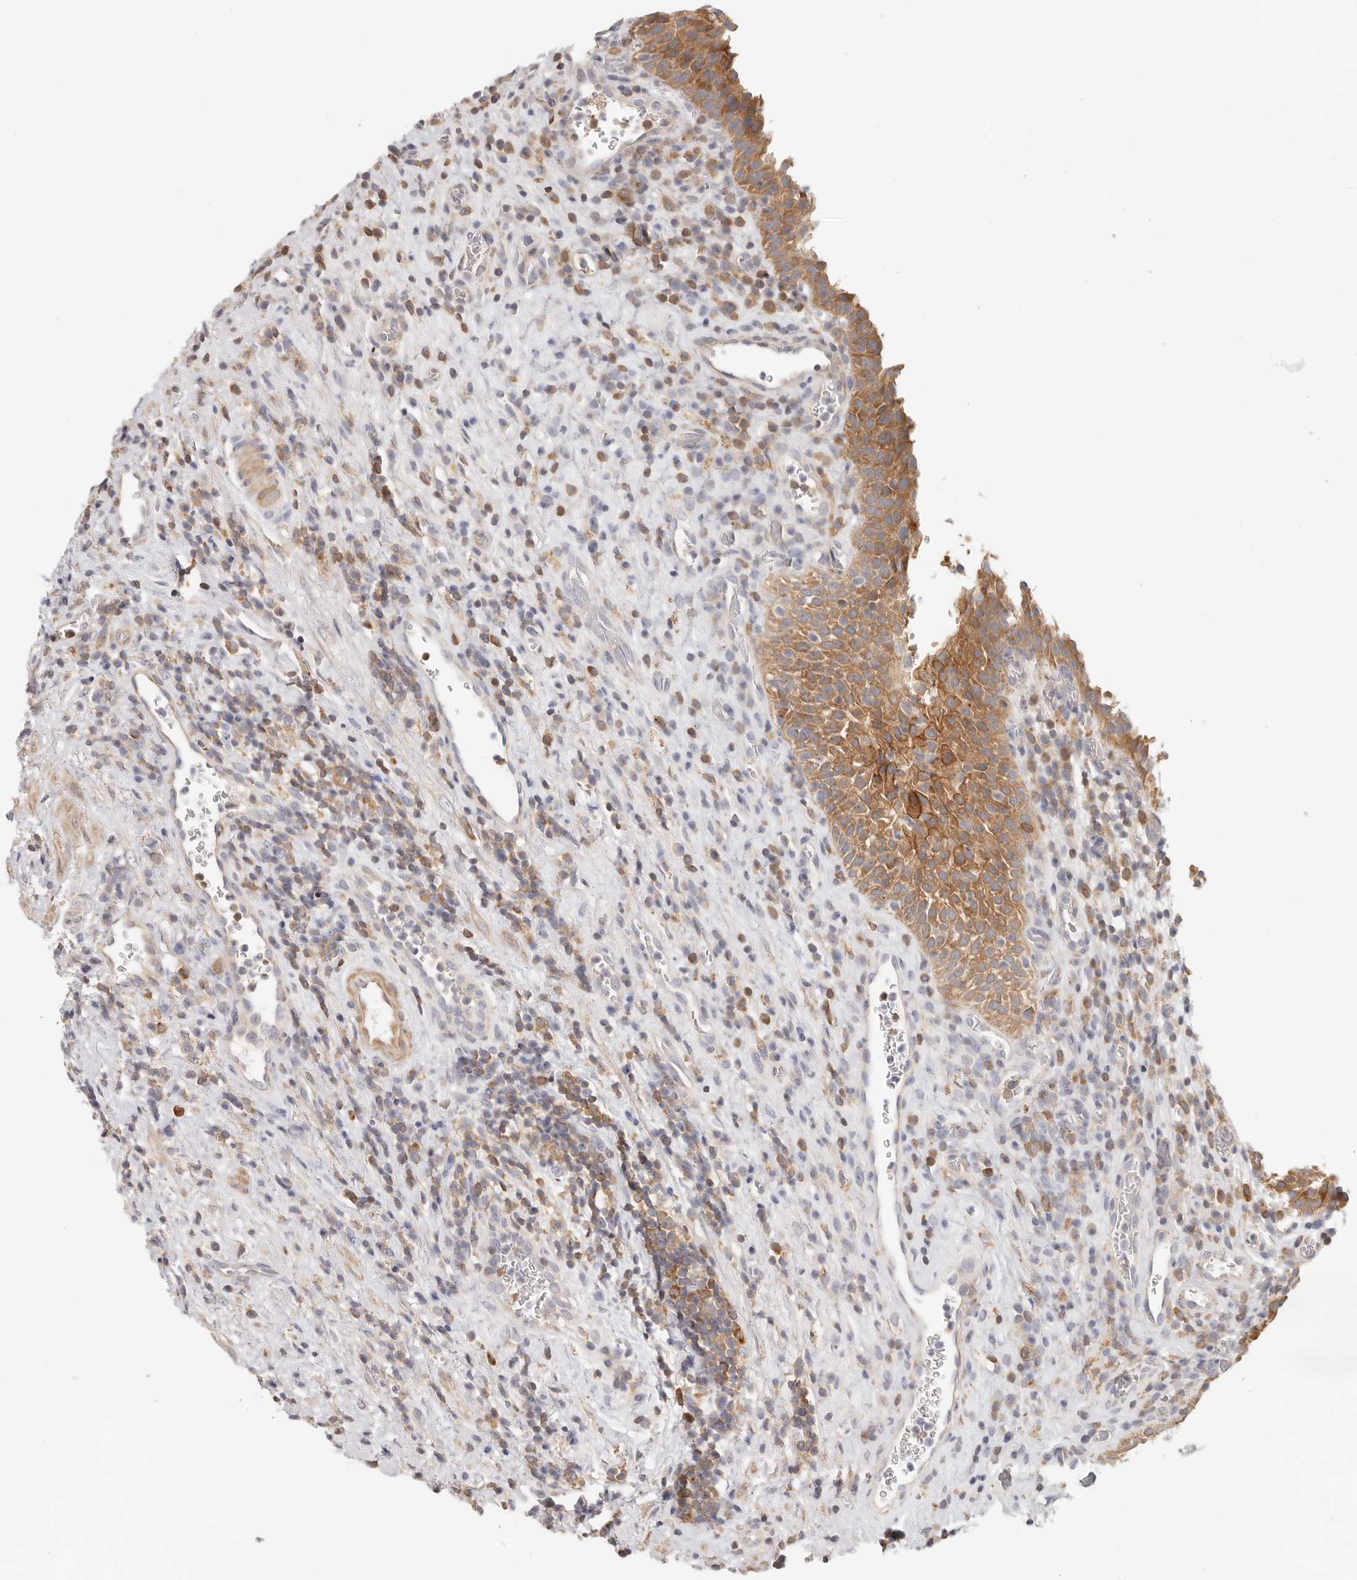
{"staining": {"intensity": "strong", "quantity": "25%-75%", "location": "cytoplasmic/membranous"}, "tissue": "urinary bladder", "cell_type": "Urothelial cells", "image_type": "normal", "snomed": [{"axis": "morphology", "description": "Normal tissue, NOS"}, {"axis": "morphology", "description": "Inflammation, NOS"}, {"axis": "topography", "description": "Urinary bladder"}], "caption": "A micrograph of human urinary bladder stained for a protein displays strong cytoplasmic/membranous brown staining in urothelial cells. Ihc stains the protein of interest in brown and the nuclei are stained blue.", "gene": "ANXA9", "patient": {"sex": "female", "age": 75}}